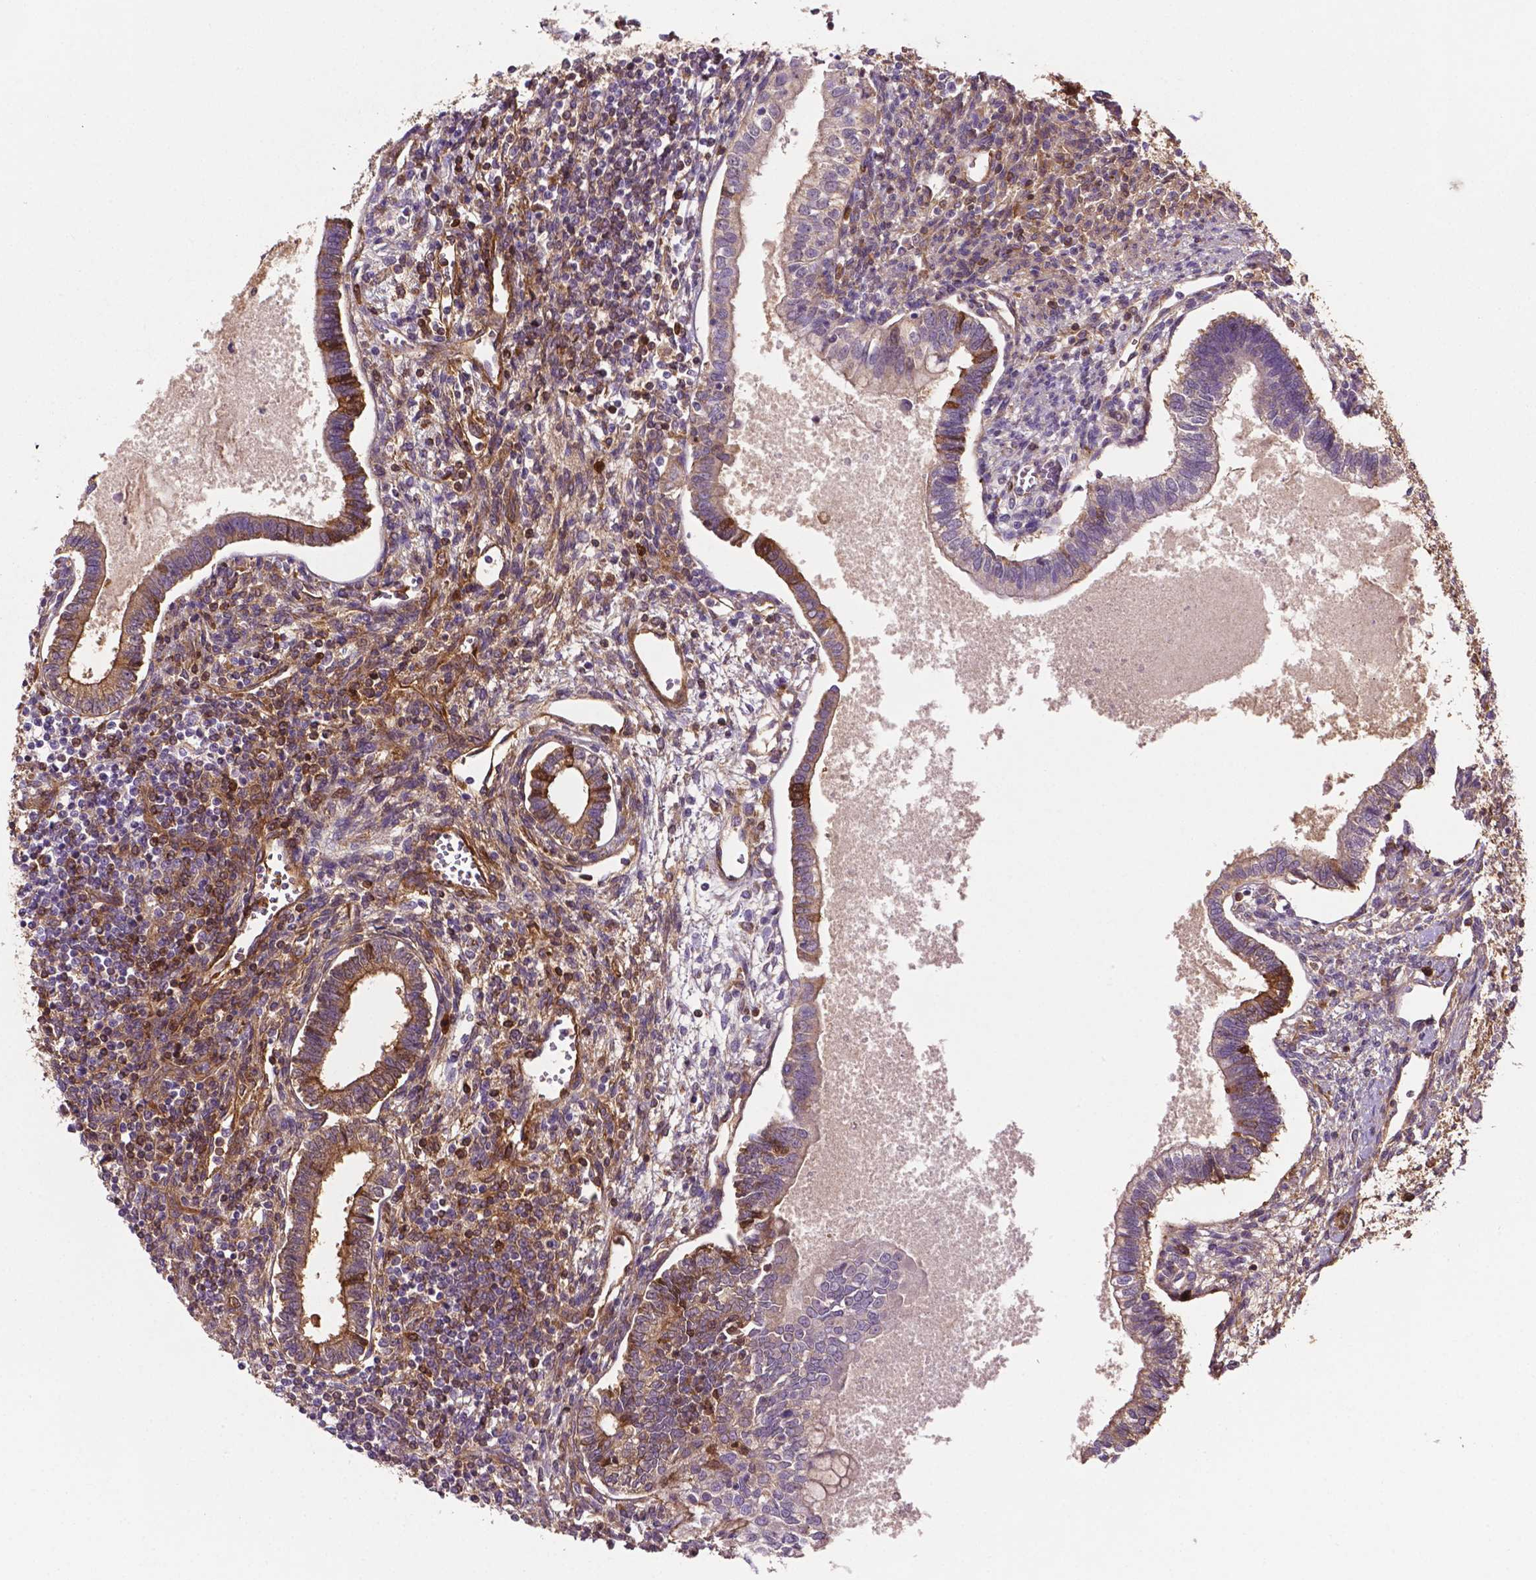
{"staining": {"intensity": "moderate", "quantity": "25%-75%", "location": "cytoplasmic/membranous,nuclear"}, "tissue": "testis cancer", "cell_type": "Tumor cells", "image_type": "cancer", "snomed": [{"axis": "morphology", "description": "Carcinoma, Embryonal, NOS"}, {"axis": "topography", "description": "Testis"}], "caption": "About 25%-75% of tumor cells in human testis embryonal carcinoma reveal moderate cytoplasmic/membranous and nuclear protein expression as visualized by brown immunohistochemical staining.", "gene": "FBLN1", "patient": {"sex": "male", "age": 37}}